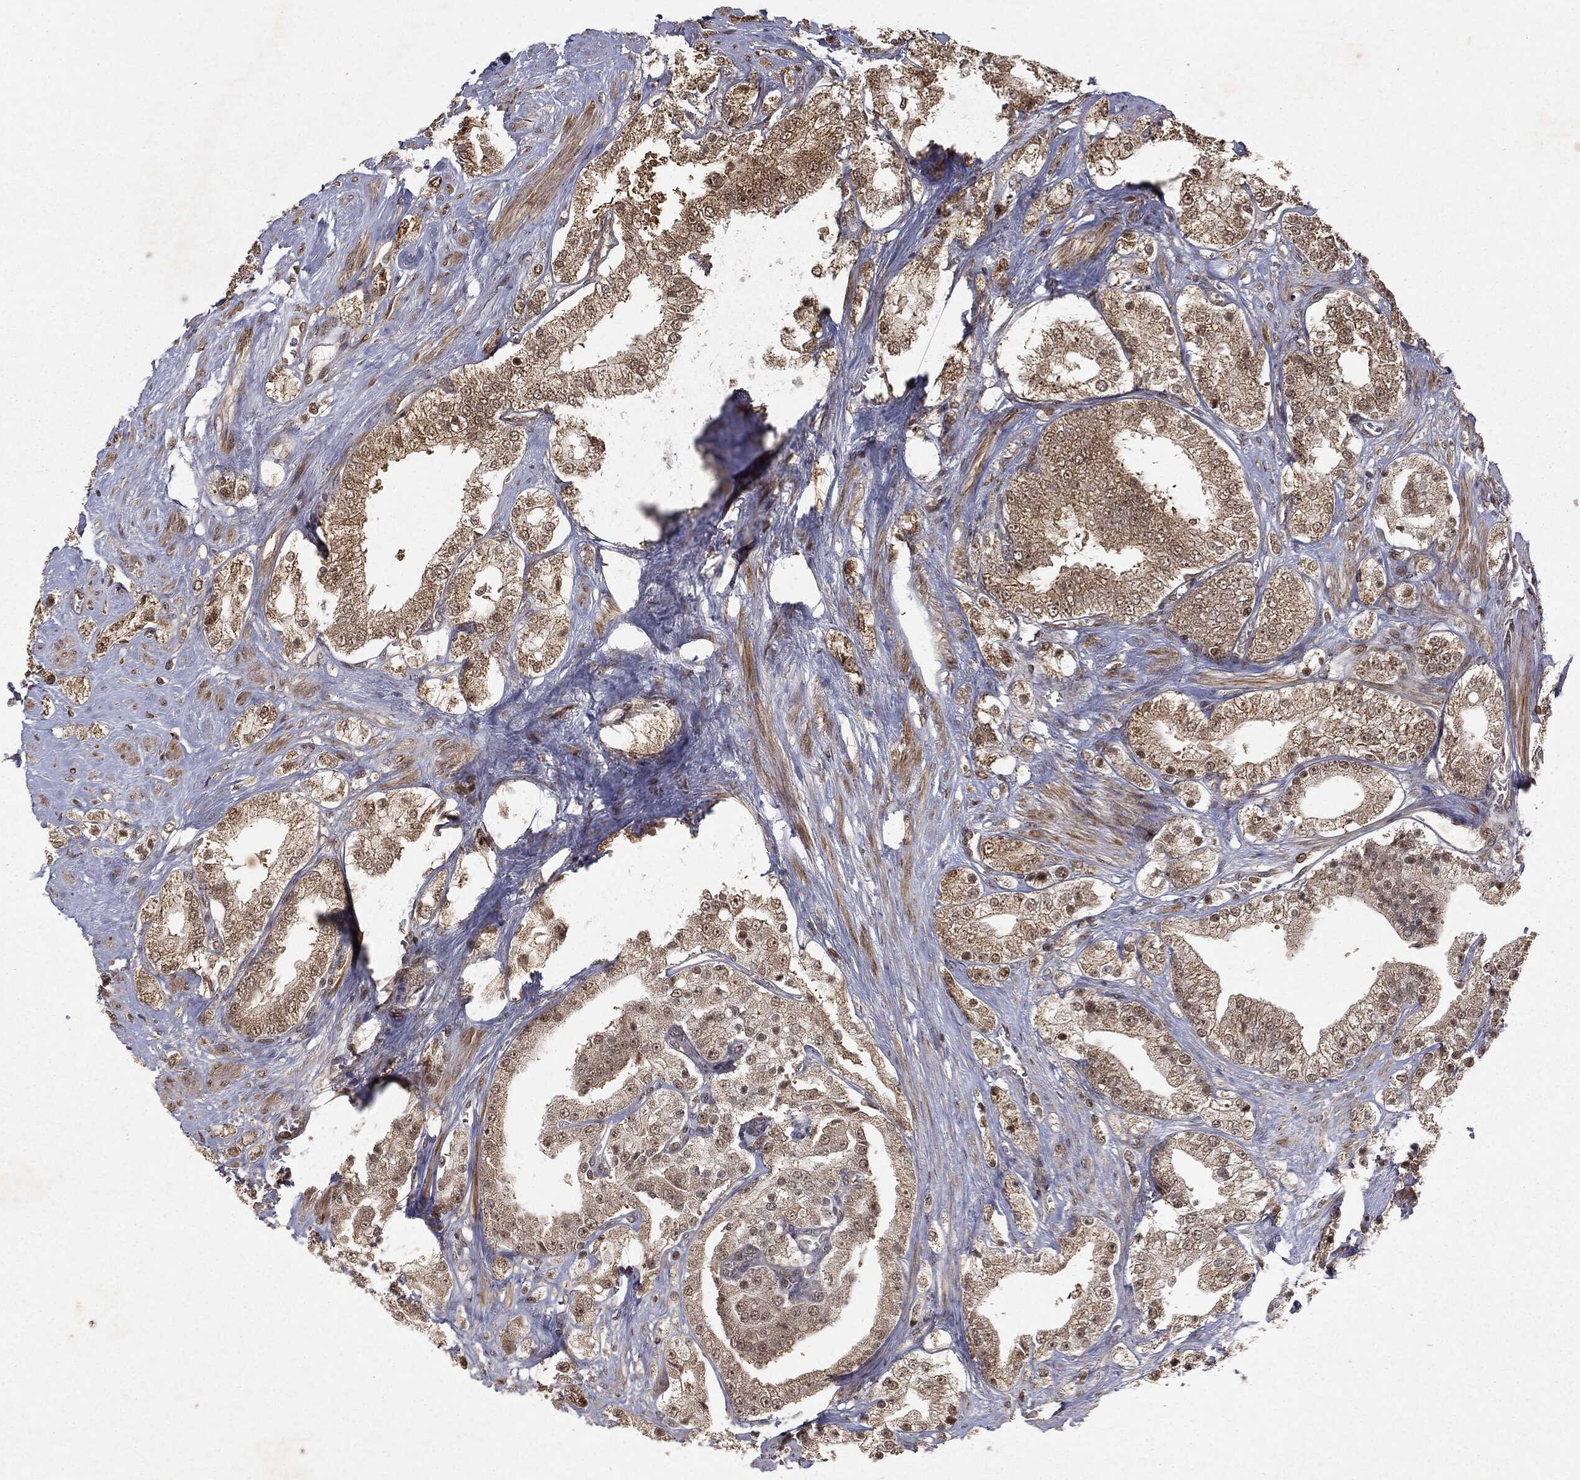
{"staining": {"intensity": "weak", "quantity": ">75%", "location": "cytoplasmic/membranous,nuclear"}, "tissue": "prostate cancer", "cell_type": "Tumor cells", "image_type": "cancer", "snomed": [{"axis": "morphology", "description": "Adenocarcinoma, NOS"}, {"axis": "topography", "description": "Prostate and seminal vesicle, NOS"}, {"axis": "topography", "description": "Prostate"}], "caption": "A high-resolution photomicrograph shows immunohistochemistry (IHC) staining of adenocarcinoma (prostate), which exhibits weak cytoplasmic/membranous and nuclear positivity in about >75% of tumor cells.", "gene": "ZNHIT6", "patient": {"sex": "male", "age": 67}}